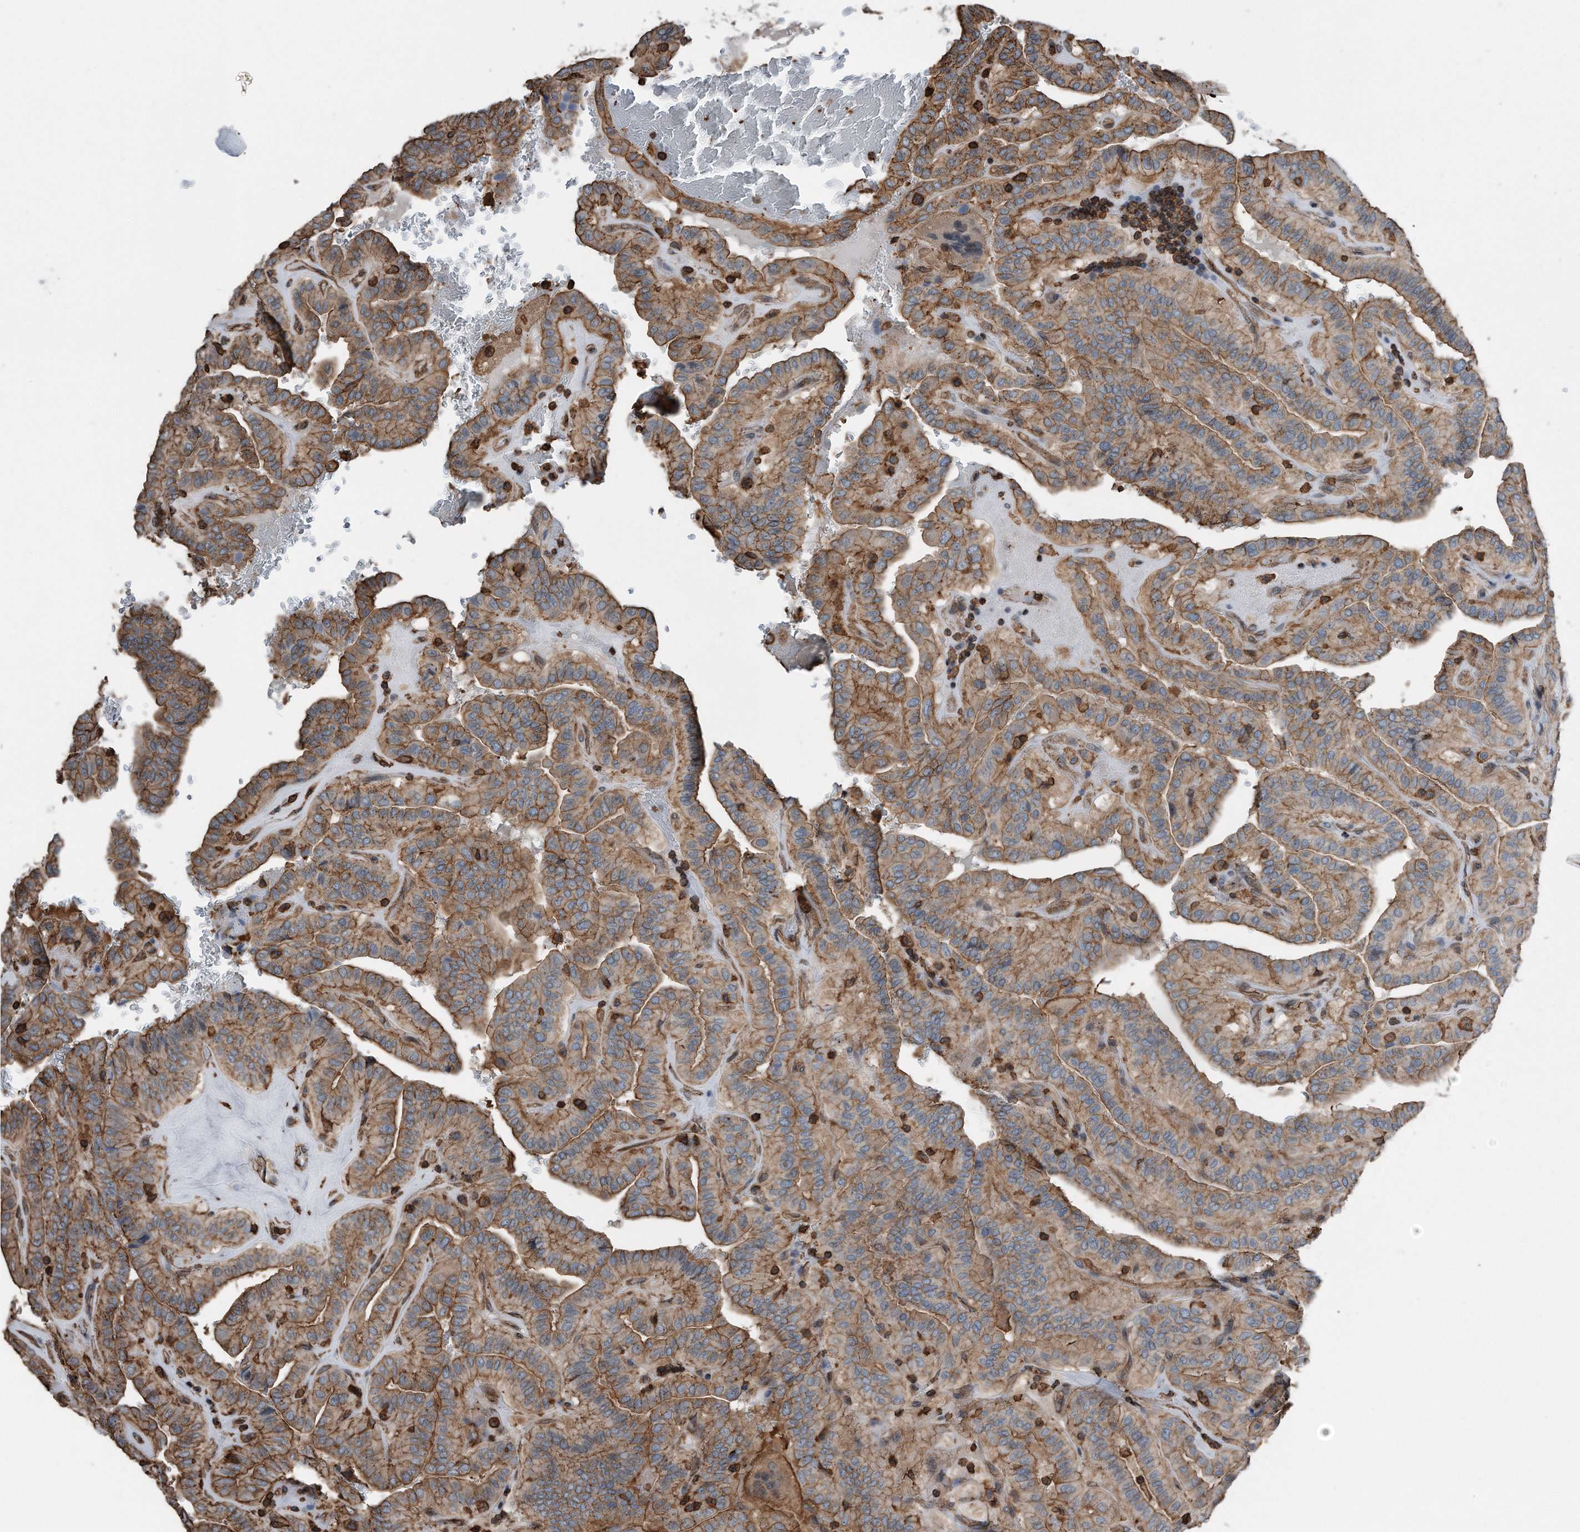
{"staining": {"intensity": "moderate", "quantity": ">75%", "location": "cytoplasmic/membranous"}, "tissue": "thyroid cancer", "cell_type": "Tumor cells", "image_type": "cancer", "snomed": [{"axis": "morphology", "description": "Papillary adenocarcinoma, NOS"}, {"axis": "topography", "description": "Thyroid gland"}], "caption": "Tumor cells demonstrate medium levels of moderate cytoplasmic/membranous expression in about >75% of cells in human thyroid cancer.", "gene": "RSPO3", "patient": {"sex": "male", "age": 77}}